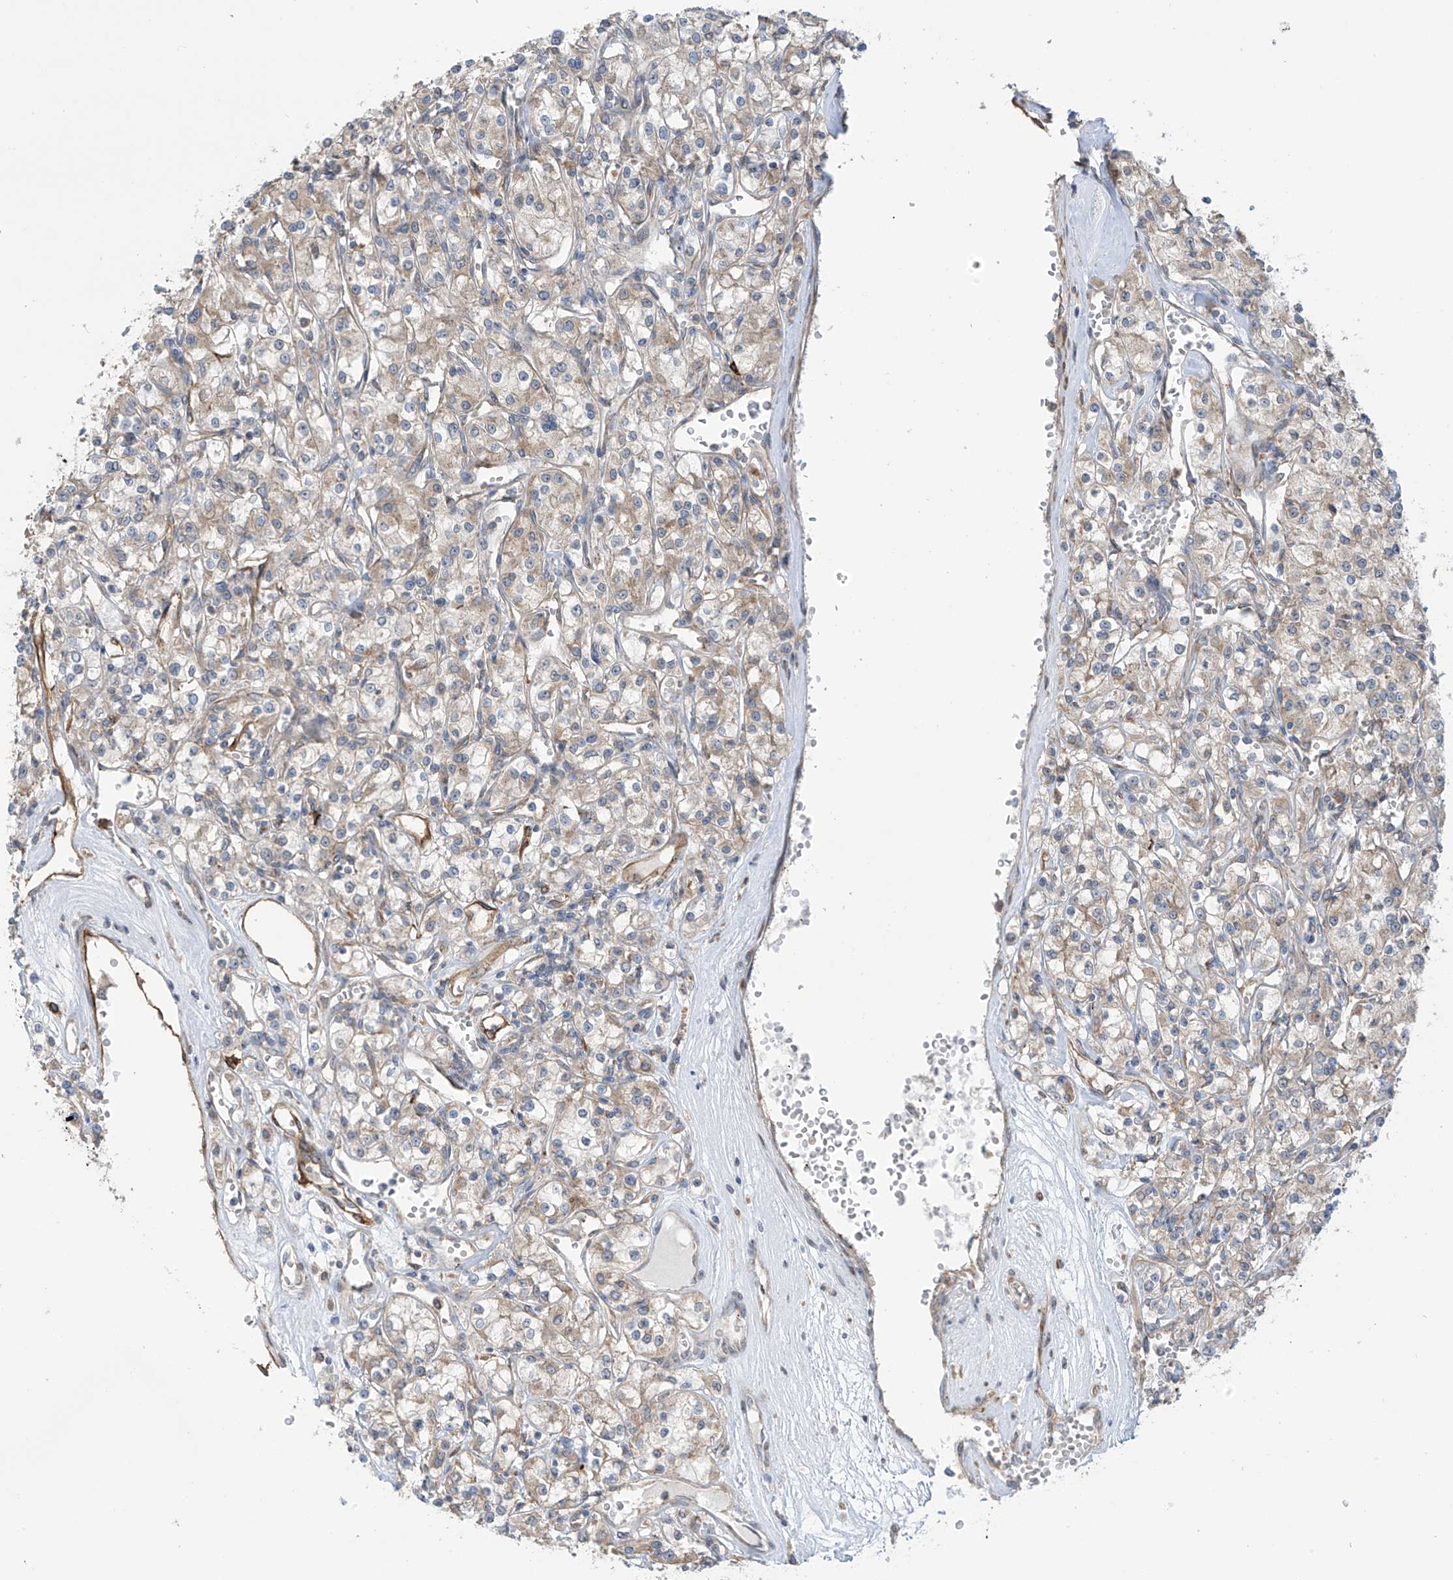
{"staining": {"intensity": "moderate", "quantity": "25%-75%", "location": "cytoplasmic/membranous"}, "tissue": "renal cancer", "cell_type": "Tumor cells", "image_type": "cancer", "snomed": [{"axis": "morphology", "description": "Adenocarcinoma, NOS"}, {"axis": "topography", "description": "Kidney"}], "caption": "Immunohistochemistry of human adenocarcinoma (renal) displays medium levels of moderate cytoplasmic/membranous positivity in approximately 25%-75% of tumor cells. (brown staining indicates protein expression, while blue staining denotes nuclei).", "gene": "KIAA1522", "patient": {"sex": "female", "age": 59}}